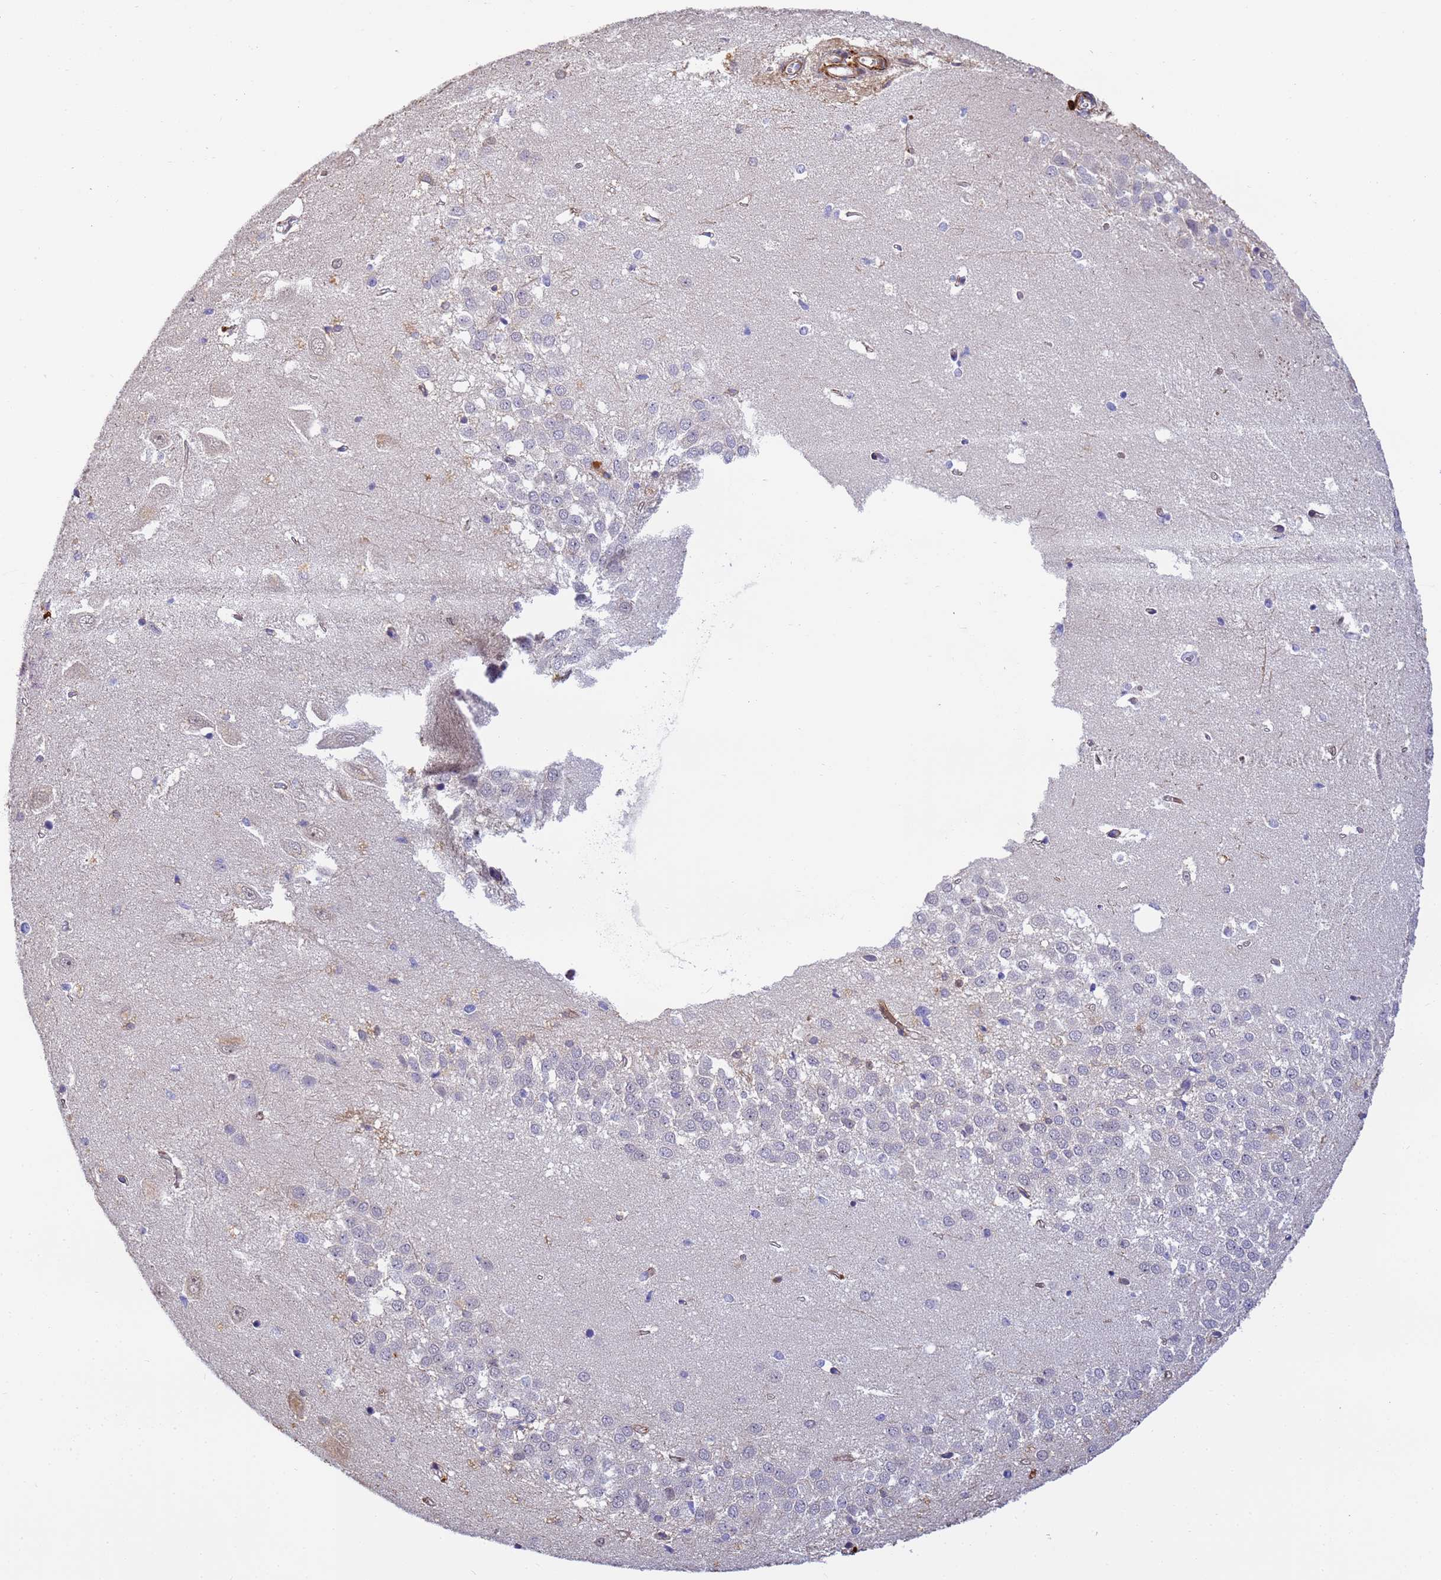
{"staining": {"intensity": "weak", "quantity": "<25%", "location": "cytoplasmic/membranous"}, "tissue": "hippocampus", "cell_type": "Glial cells", "image_type": "normal", "snomed": [{"axis": "morphology", "description": "Normal tissue, NOS"}, {"axis": "topography", "description": "Hippocampus"}], "caption": "This is an IHC histopathology image of normal human hippocampus. There is no expression in glial cells.", "gene": "CFHR1", "patient": {"sex": "female", "age": 64}}